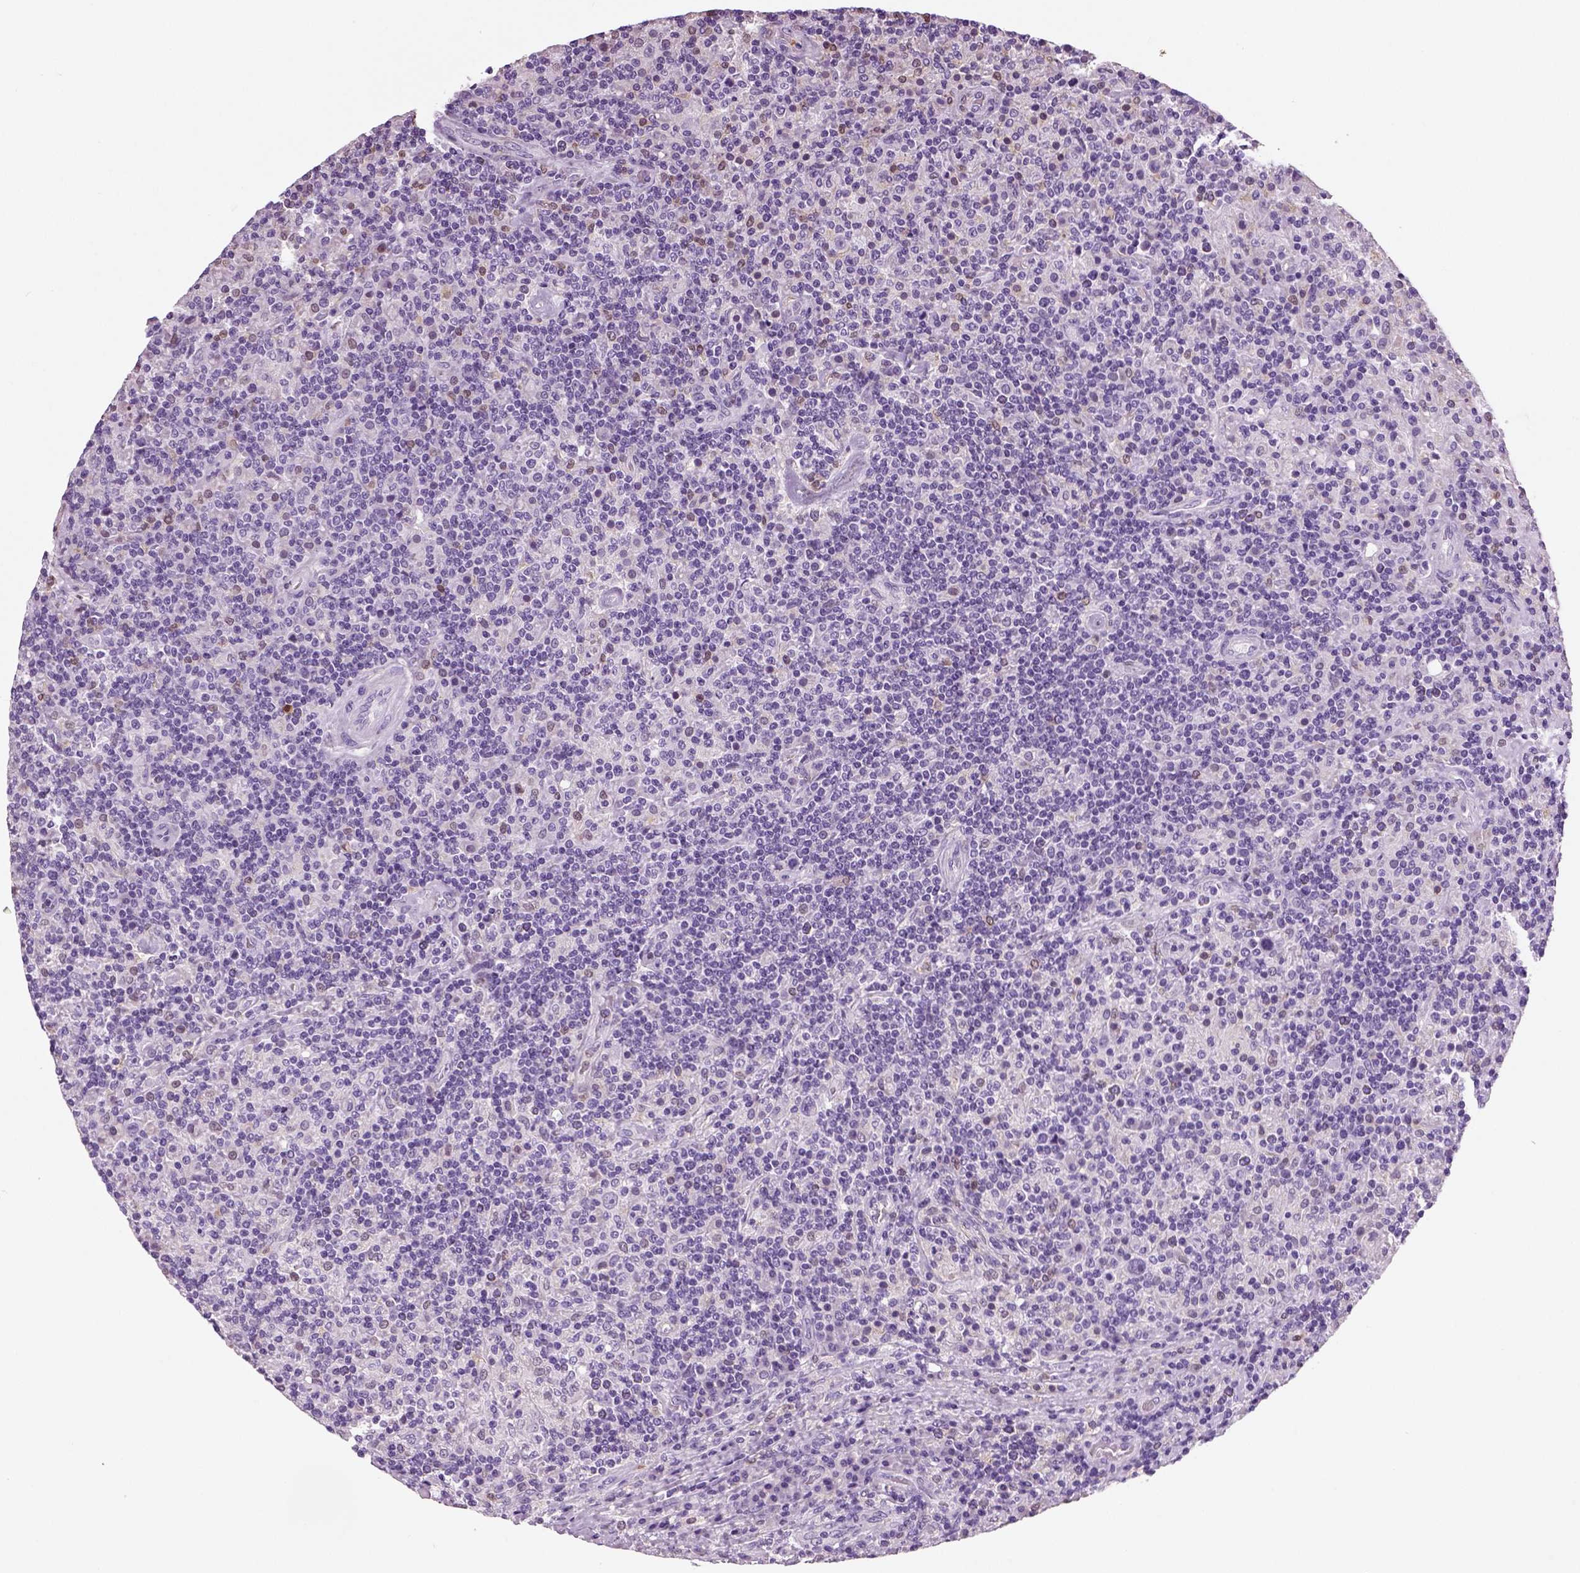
{"staining": {"intensity": "negative", "quantity": "none", "location": "none"}, "tissue": "lymphoma", "cell_type": "Tumor cells", "image_type": "cancer", "snomed": [{"axis": "morphology", "description": "Hodgkin's disease, NOS"}, {"axis": "topography", "description": "Lymph node"}], "caption": "There is no significant staining in tumor cells of lymphoma.", "gene": "NECAB2", "patient": {"sex": "male", "age": 70}}